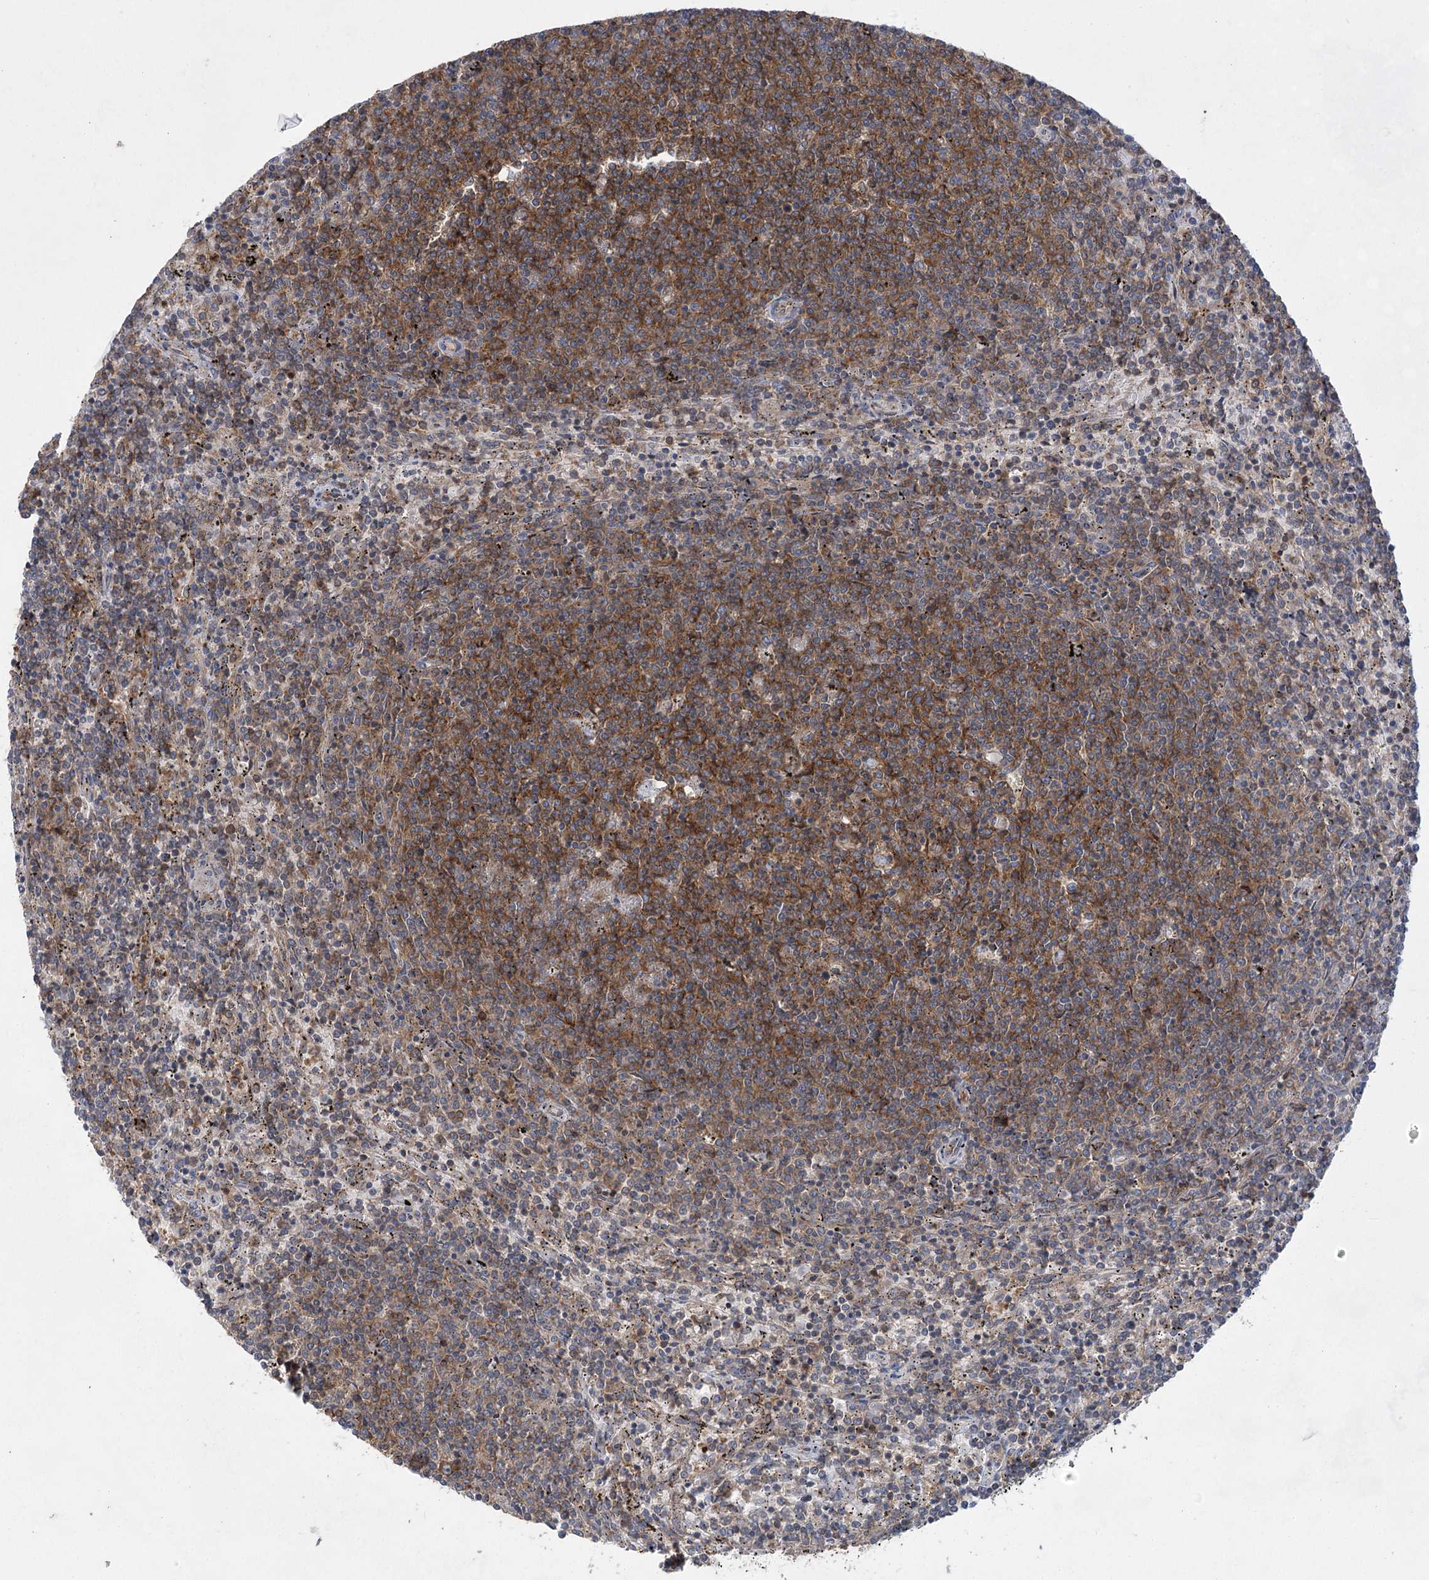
{"staining": {"intensity": "moderate", "quantity": ">75%", "location": "cytoplasmic/membranous"}, "tissue": "lymphoma", "cell_type": "Tumor cells", "image_type": "cancer", "snomed": [{"axis": "morphology", "description": "Malignant lymphoma, non-Hodgkin's type, Low grade"}, {"axis": "topography", "description": "Spleen"}], "caption": "The image exhibits staining of malignant lymphoma, non-Hodgkin's type (low-grade), revealing moderate cytoplasmic/membranous protein staining (brown color) within tumor cells.", "gene": "EIF3A", "patient": {"sex": "female", "age": 50}}